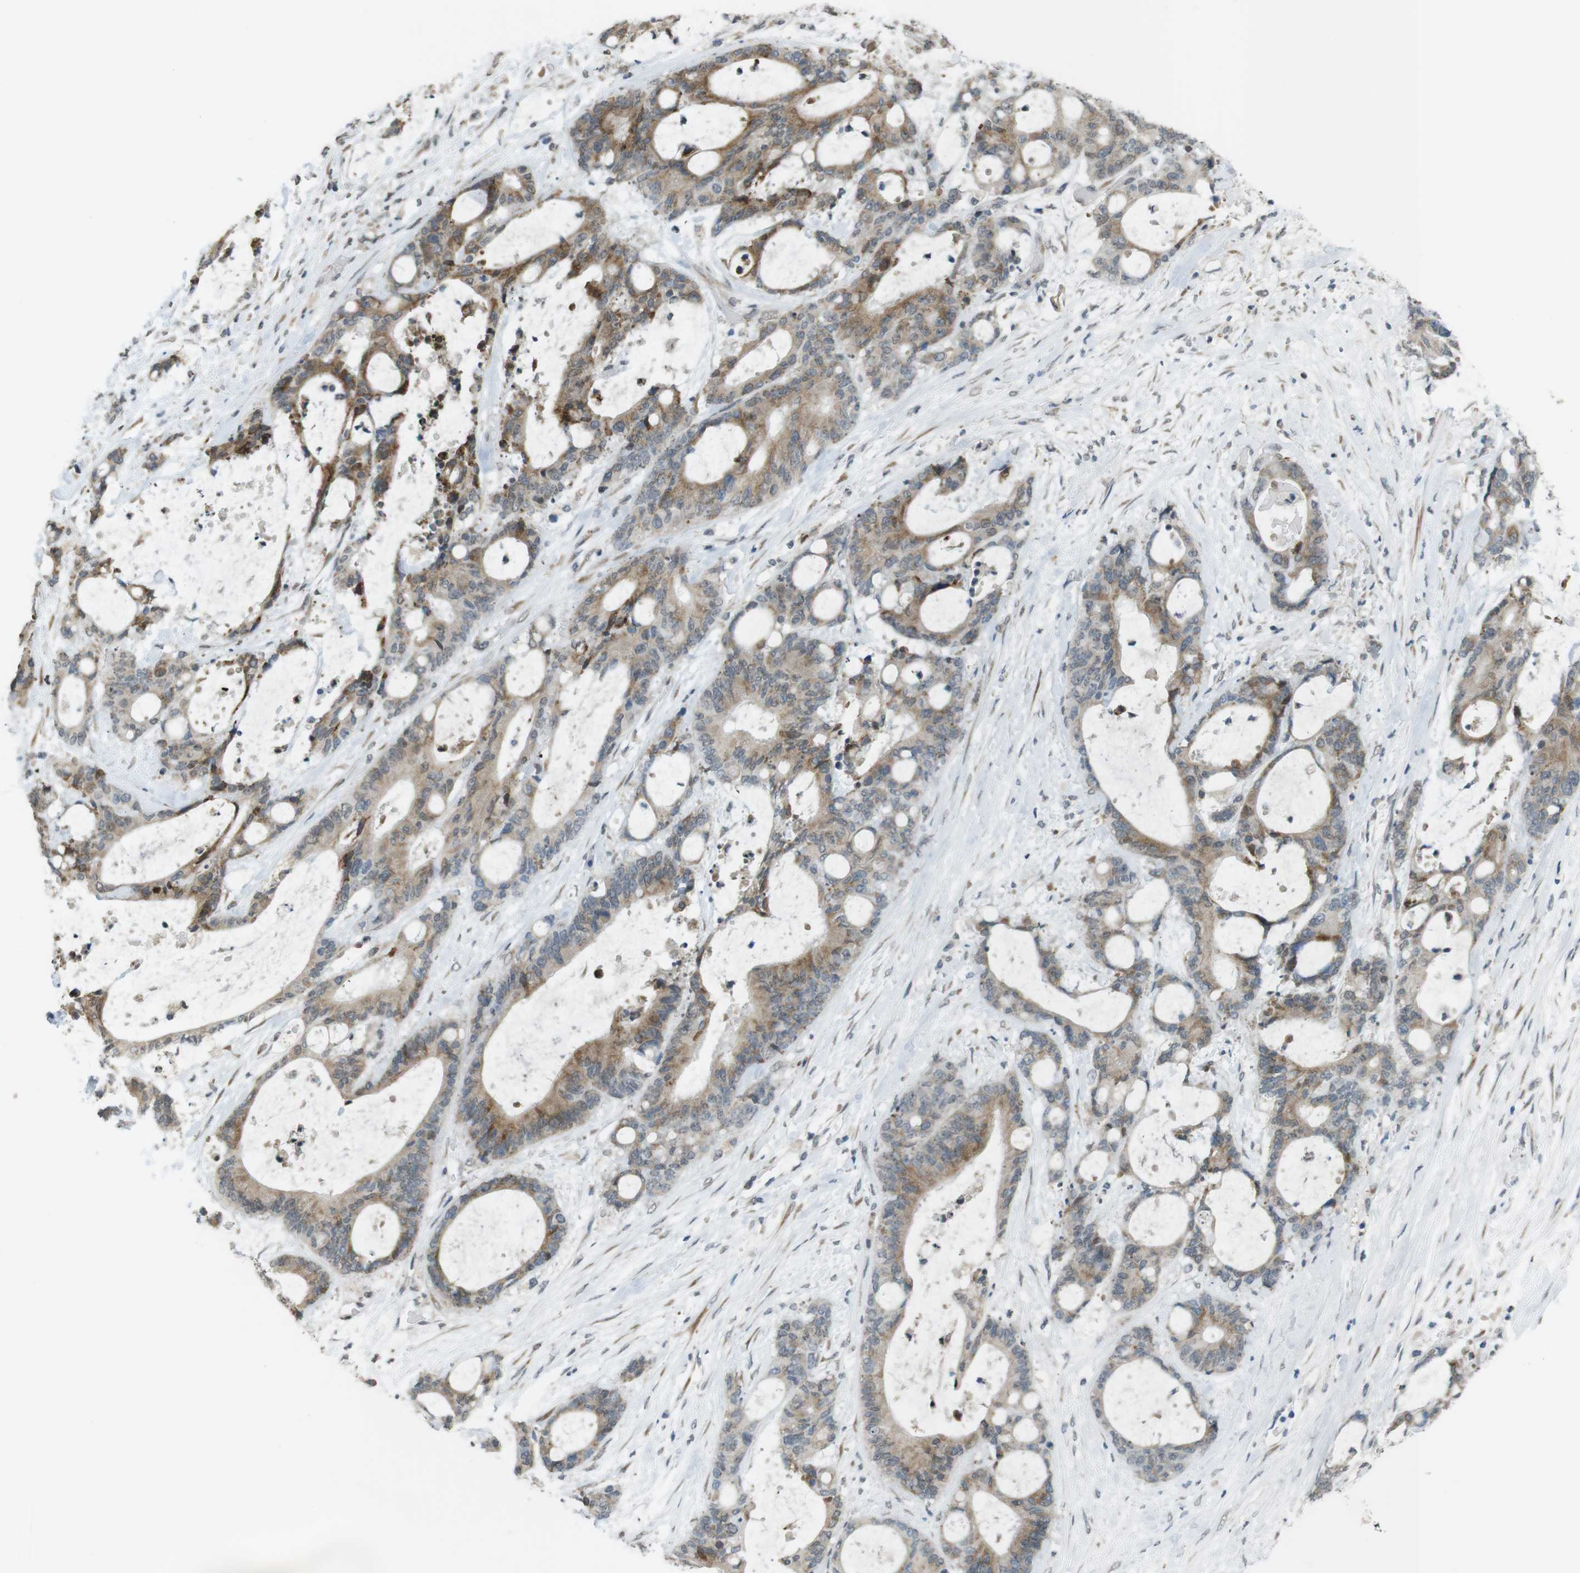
{"staining": {"intensity": "moderate", "quantity": ">75%", "location": "cytoplasmic/membranous"}, "tissue": "liver cancer", "cell_type": "Tumor cells", "image_type": "cancer", "snomed": [{"axis": "morphology", "description": "Cholangiocarcinoma"}, {"axis": "topography", "description": "Liver"}], "caption": "Cholangiocarcinoma (liver) was stained to show a protein in brown. There is medium levels of moderate cytoplasmic/membranous staining in approximately >75% of tumor cells.", "gene": "FZD10", "patient": {"sex": "female", "age": 73}}